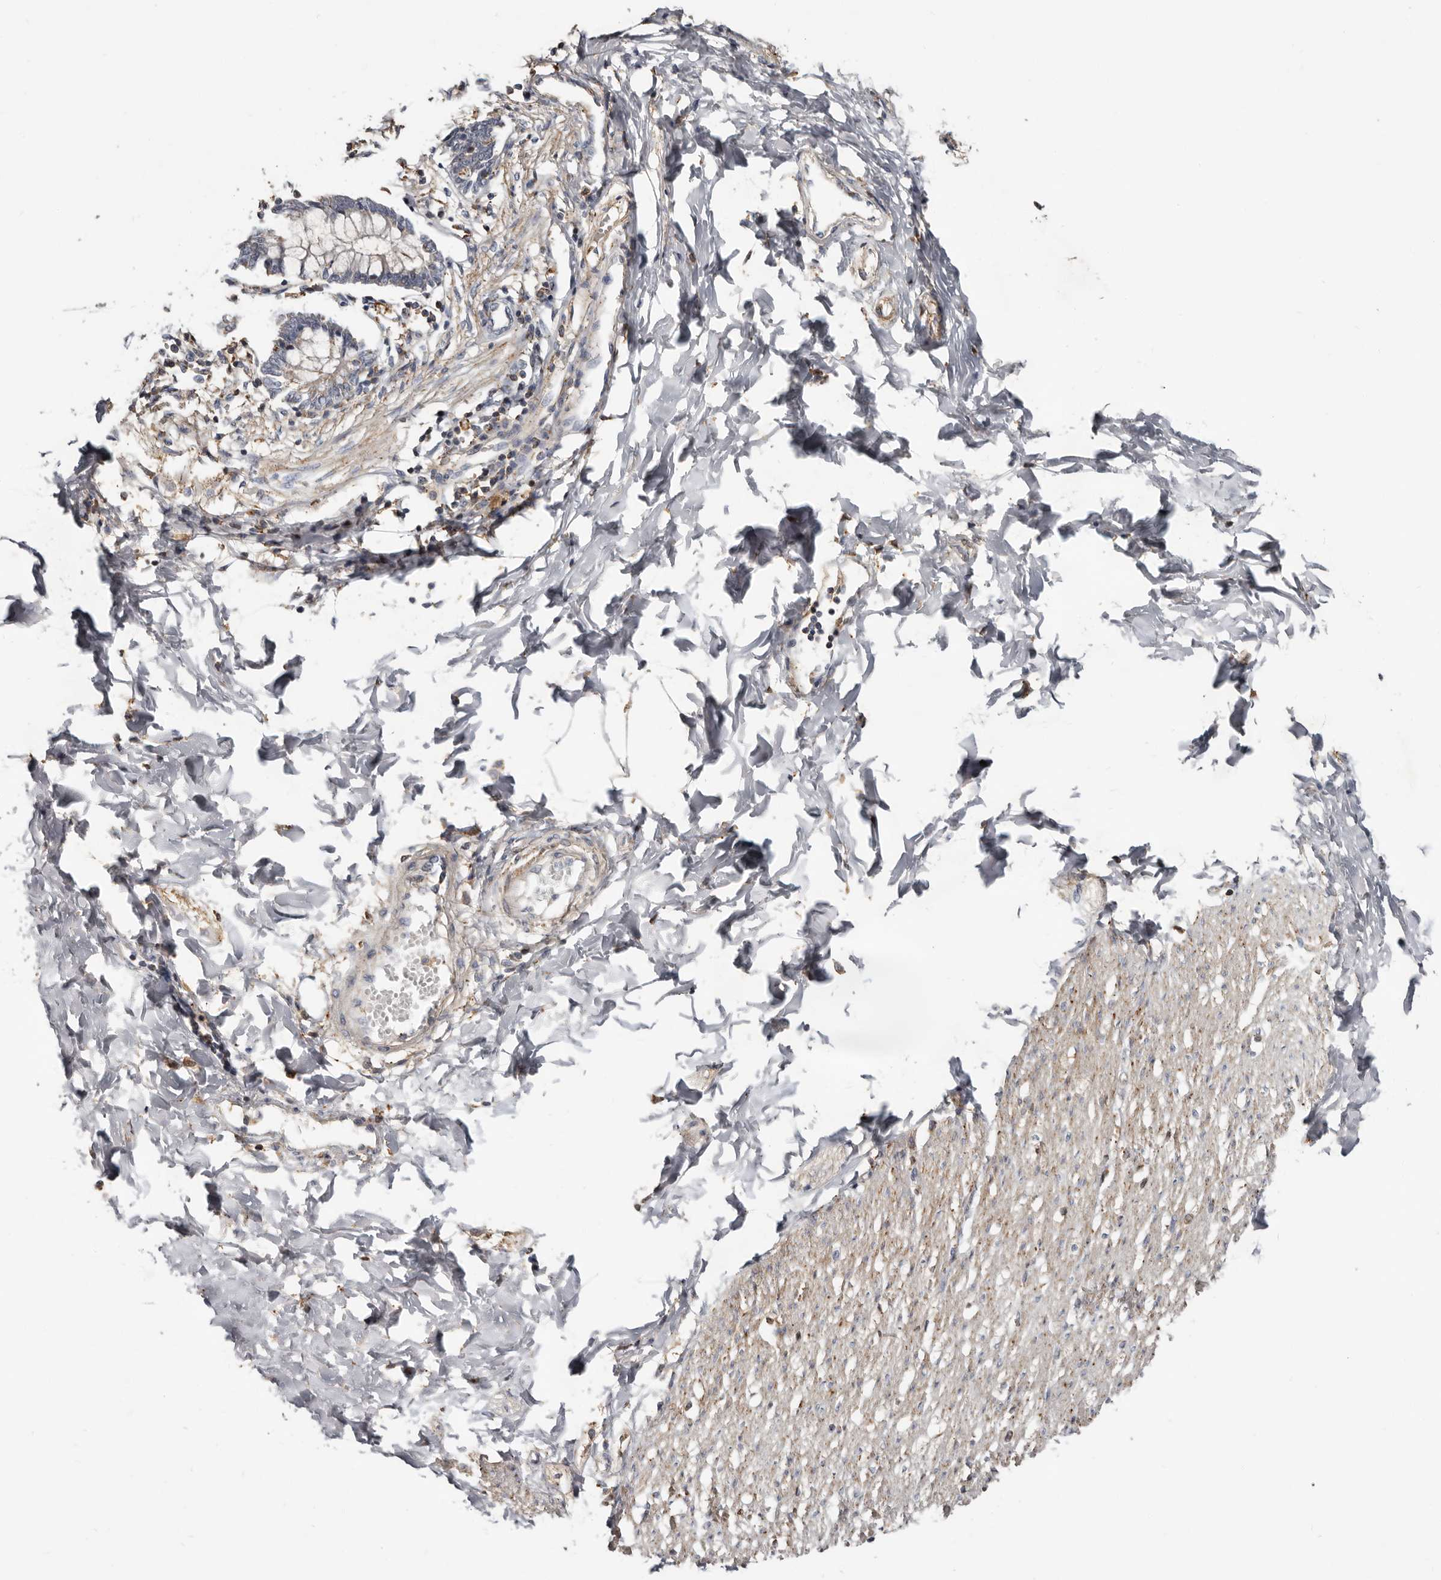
{"staining": {"intensity": "weak", "quantity": "<25%", "location": "cytoplasmic/membranous"}, "tissue": "smooth muscle", "cell_type": "Smooth muscle cells", "image_type": "normal", "snomed": [{"axis": "morphology", "description": "Normal tissue, NOS"}, {"axis": "morphology", "description": "Adenocarcinoma, NOS"}, {"axis": "topography", "description": "Colon"}, {"axis": "topography", "description": "Peripheral nerve tissue"}], "caption": "An image of human smooth muscle is negative for staining in smooth muscle cells.", "gene": "KIF26B", "patient": {"sex": "male", "age": 14}}